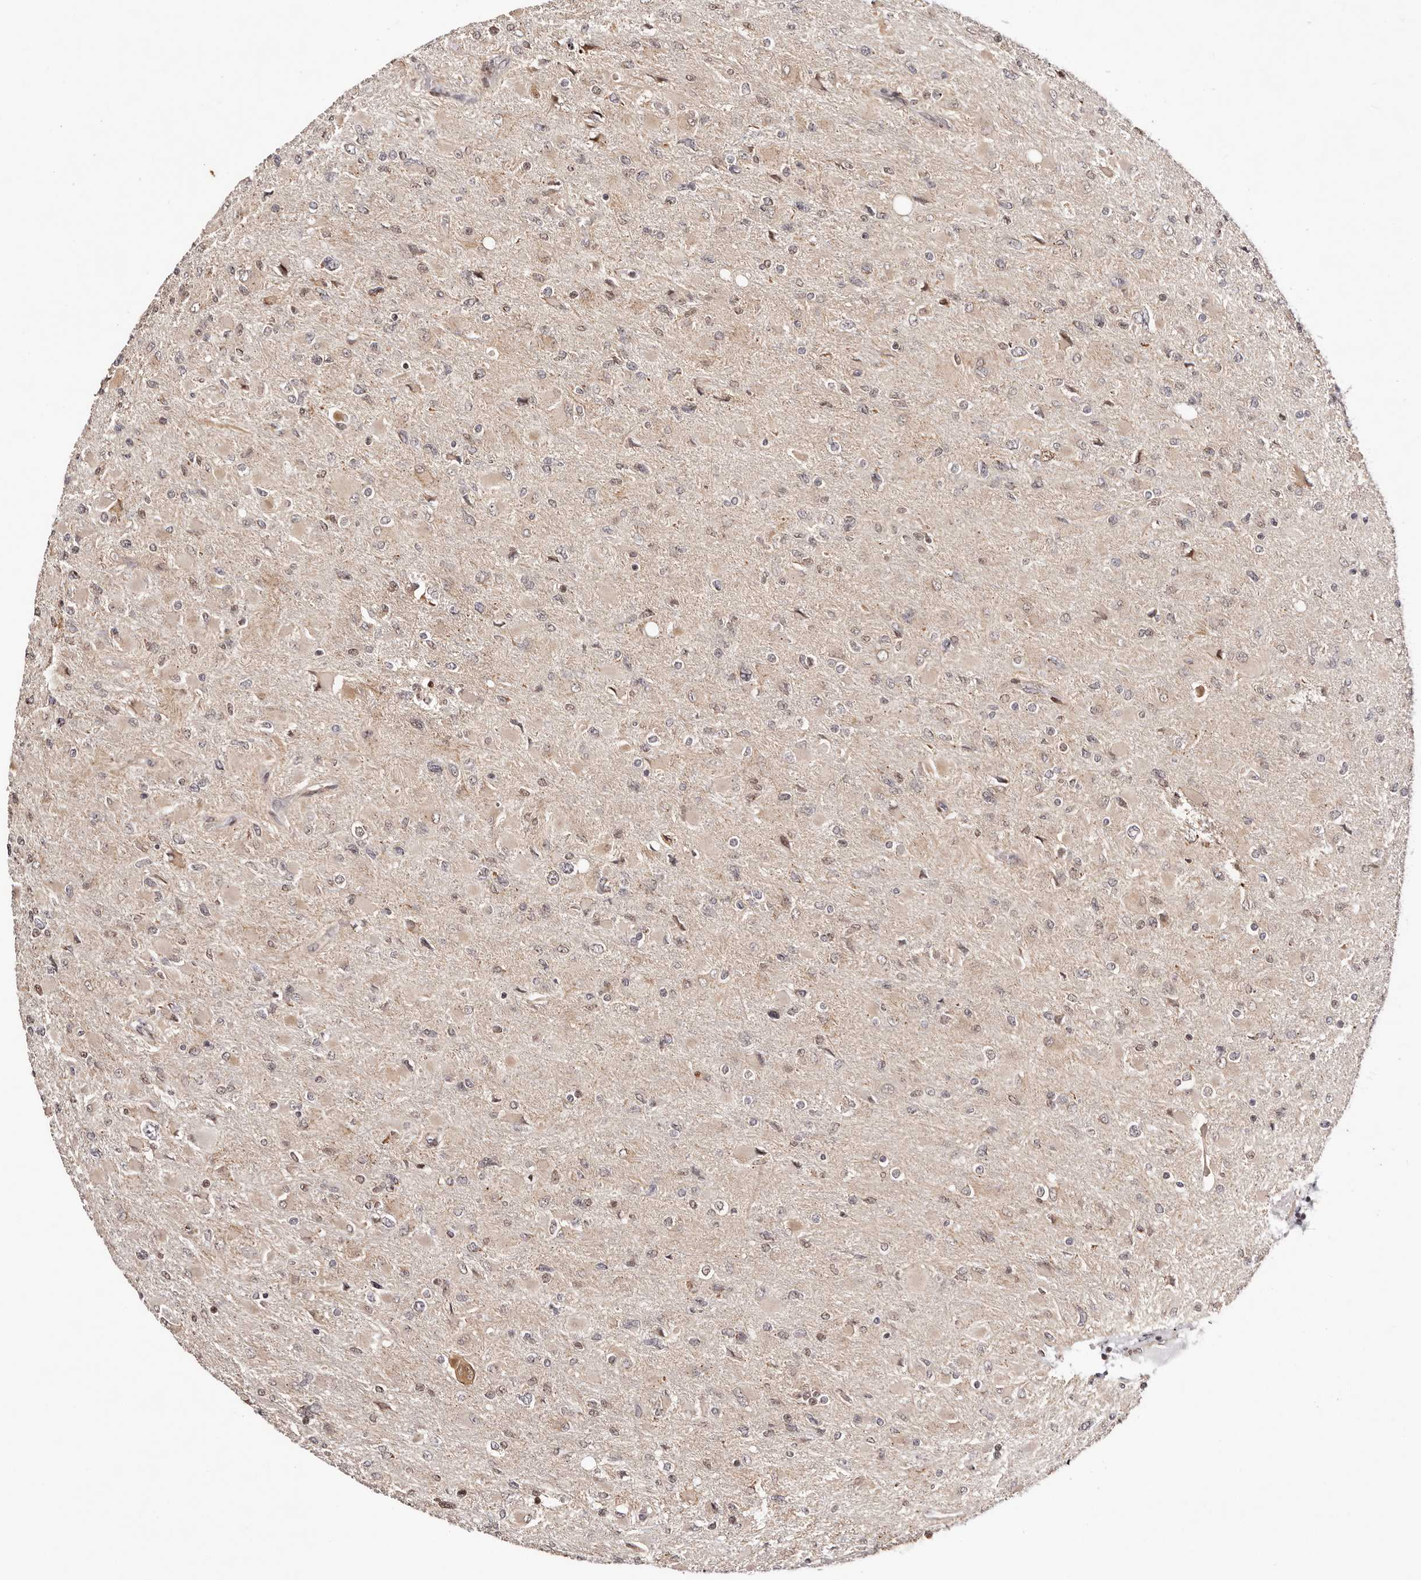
{"staining": {"intensity": "weak", "quantity": "25%-75%", "location": "nuclear"}, "tissue": "glioma", "cell_type": "Tumor cells", "image_type": "cancer", "snomed": [{"axis": "morphology", "description": "Glioma, malignant, High grade"}, {"axis": "topography", "description": "Cerebral cortex"}], "caption": "The image reveals staining of glioma, revealing weak nuclear protein staining (brown color) within tumor cells.", "gene": "HIVEP3", "patient": {"sex": "female", "age": 36}}